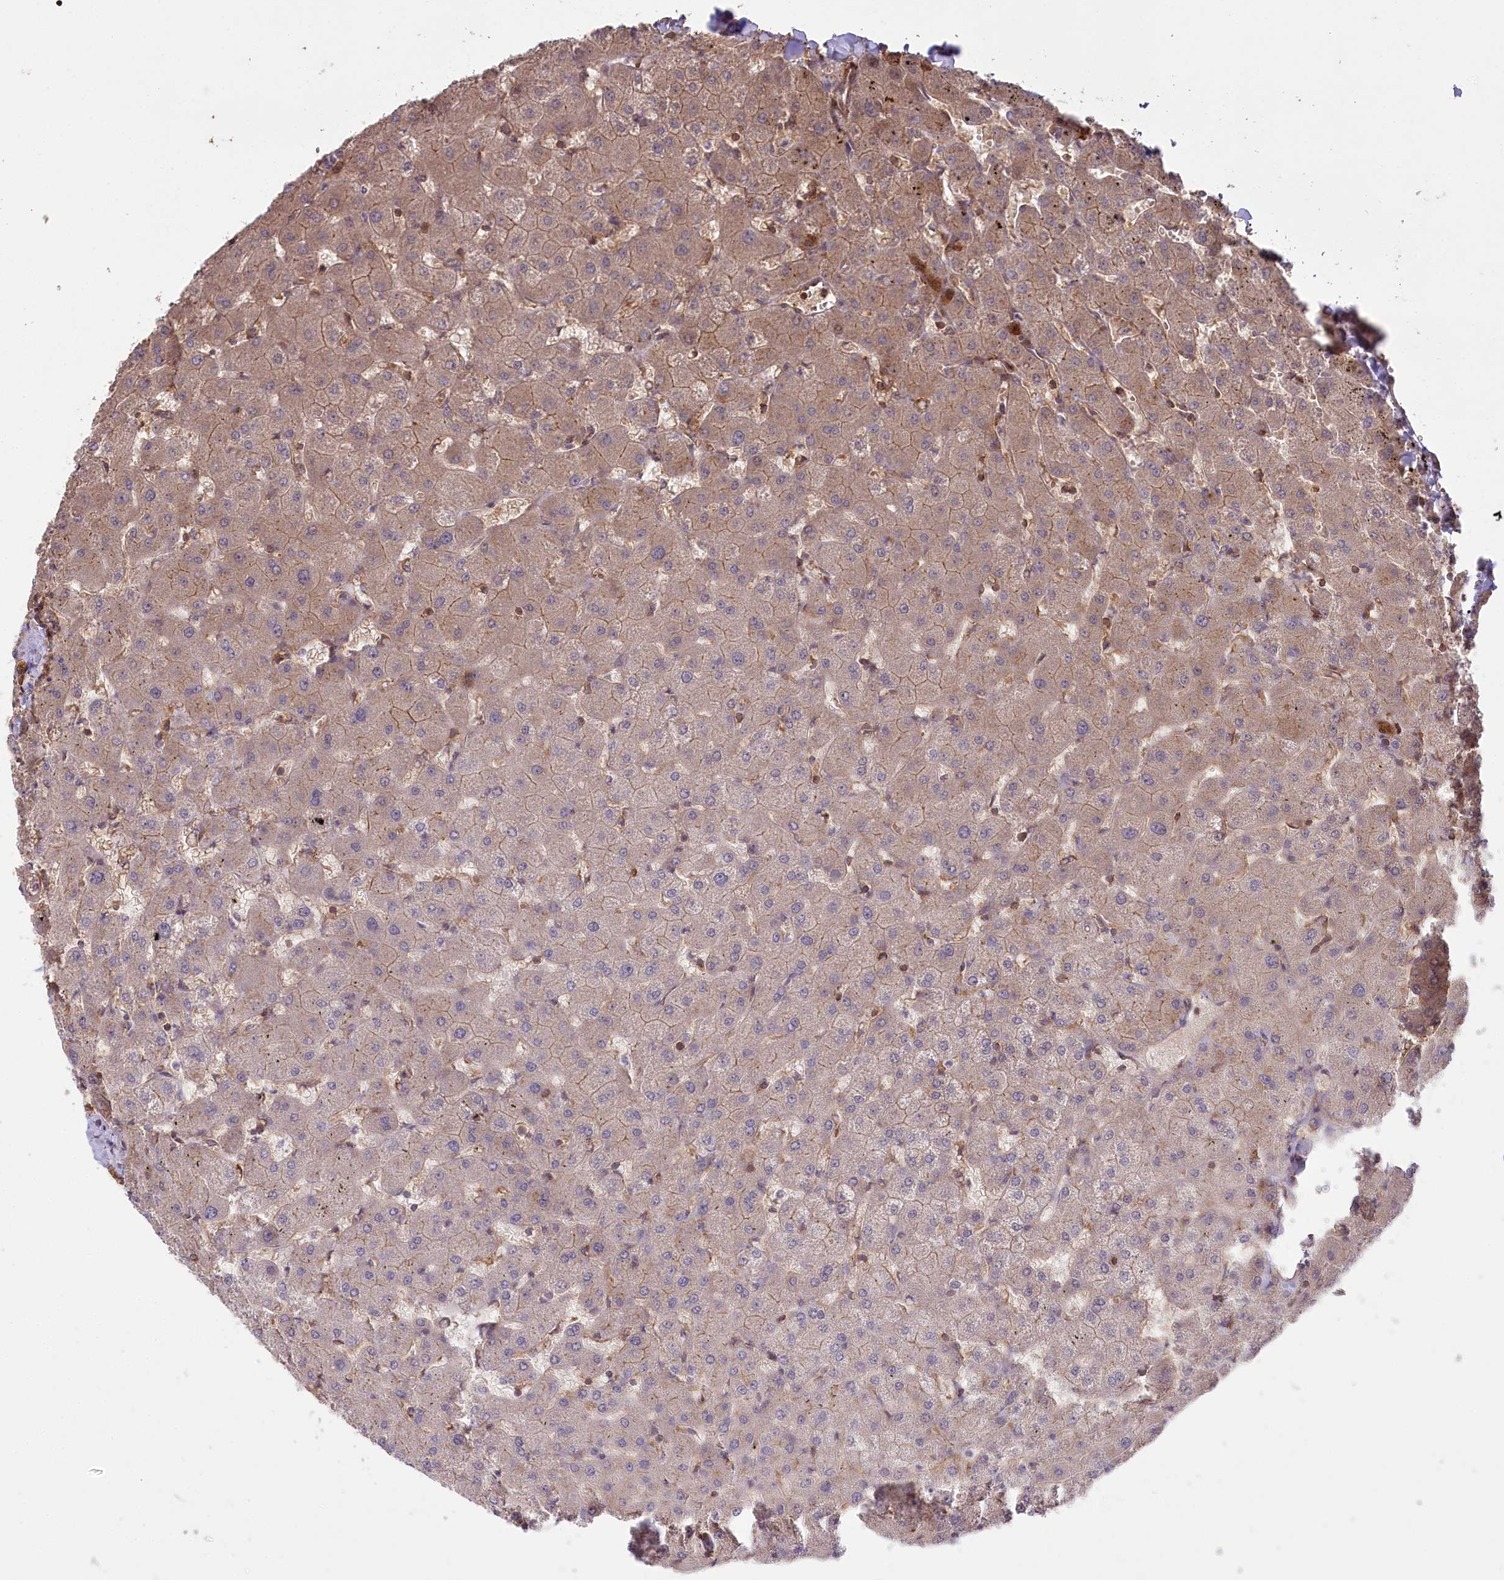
{"staining": {"intensity": "strong", "quantity": ">75%", "location": "cytoplasmic/membranous"}, "tissue": "liver", "cell_type": "Cholangiocytes", "image_type": "normal", "snomed": [{"axis": "morphology", "description": "Normal tissue, NOS"}, {"axis": "topography", "description": "Liver"}], "caption": "This is a micrograph of immunohistochemistry staining of benign liver, which shows strong staining in the cytoplasmic/membranous of cholangiocytes.", "gene": "CCDC91", "patient": {"sex": "female", "age": 63}}